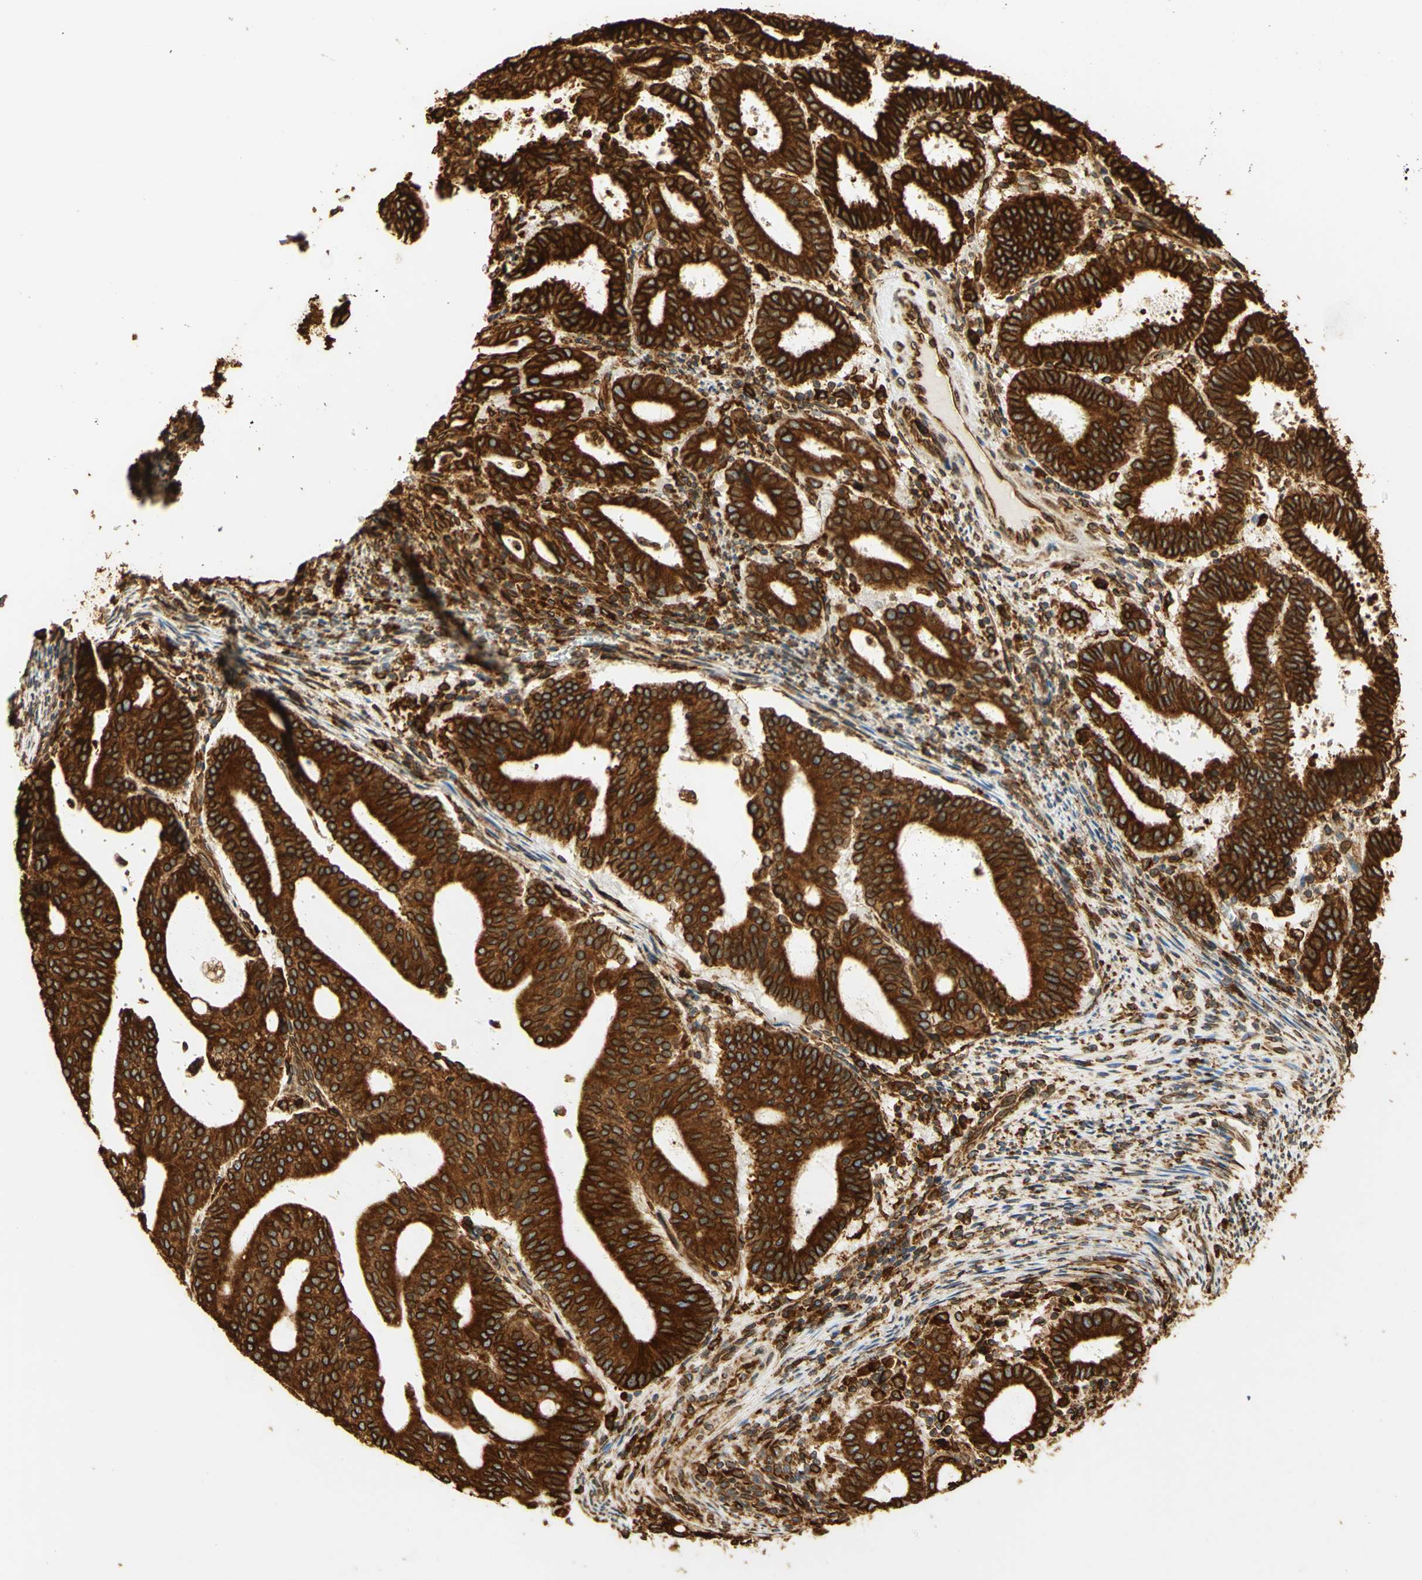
{"staining": {"intensity": "strong", "quantity": ">75%", "location": "cytoplasmic/membranous"}, "tissue": "endometrial cancer", "cell_type": "Tumor cells", "image_type": "cancer", "snomed": [{"axis": "morphology", "description": "Adenocarcinoma, NOS"}, {"axis": "topography", "description": "Uterus"}], "caption": "Immunohistochemistry histopathology image of neoplastic tissue: endometrial cancer stained using IHC reveals high levels of strong protein expression localized specifically in the cytoplasmic/membranous of tumor cells, appearing as a cytoplasmic/membranous brown color.", "gene": "CANX", "patient": {"sex": "female", "age": 83}}